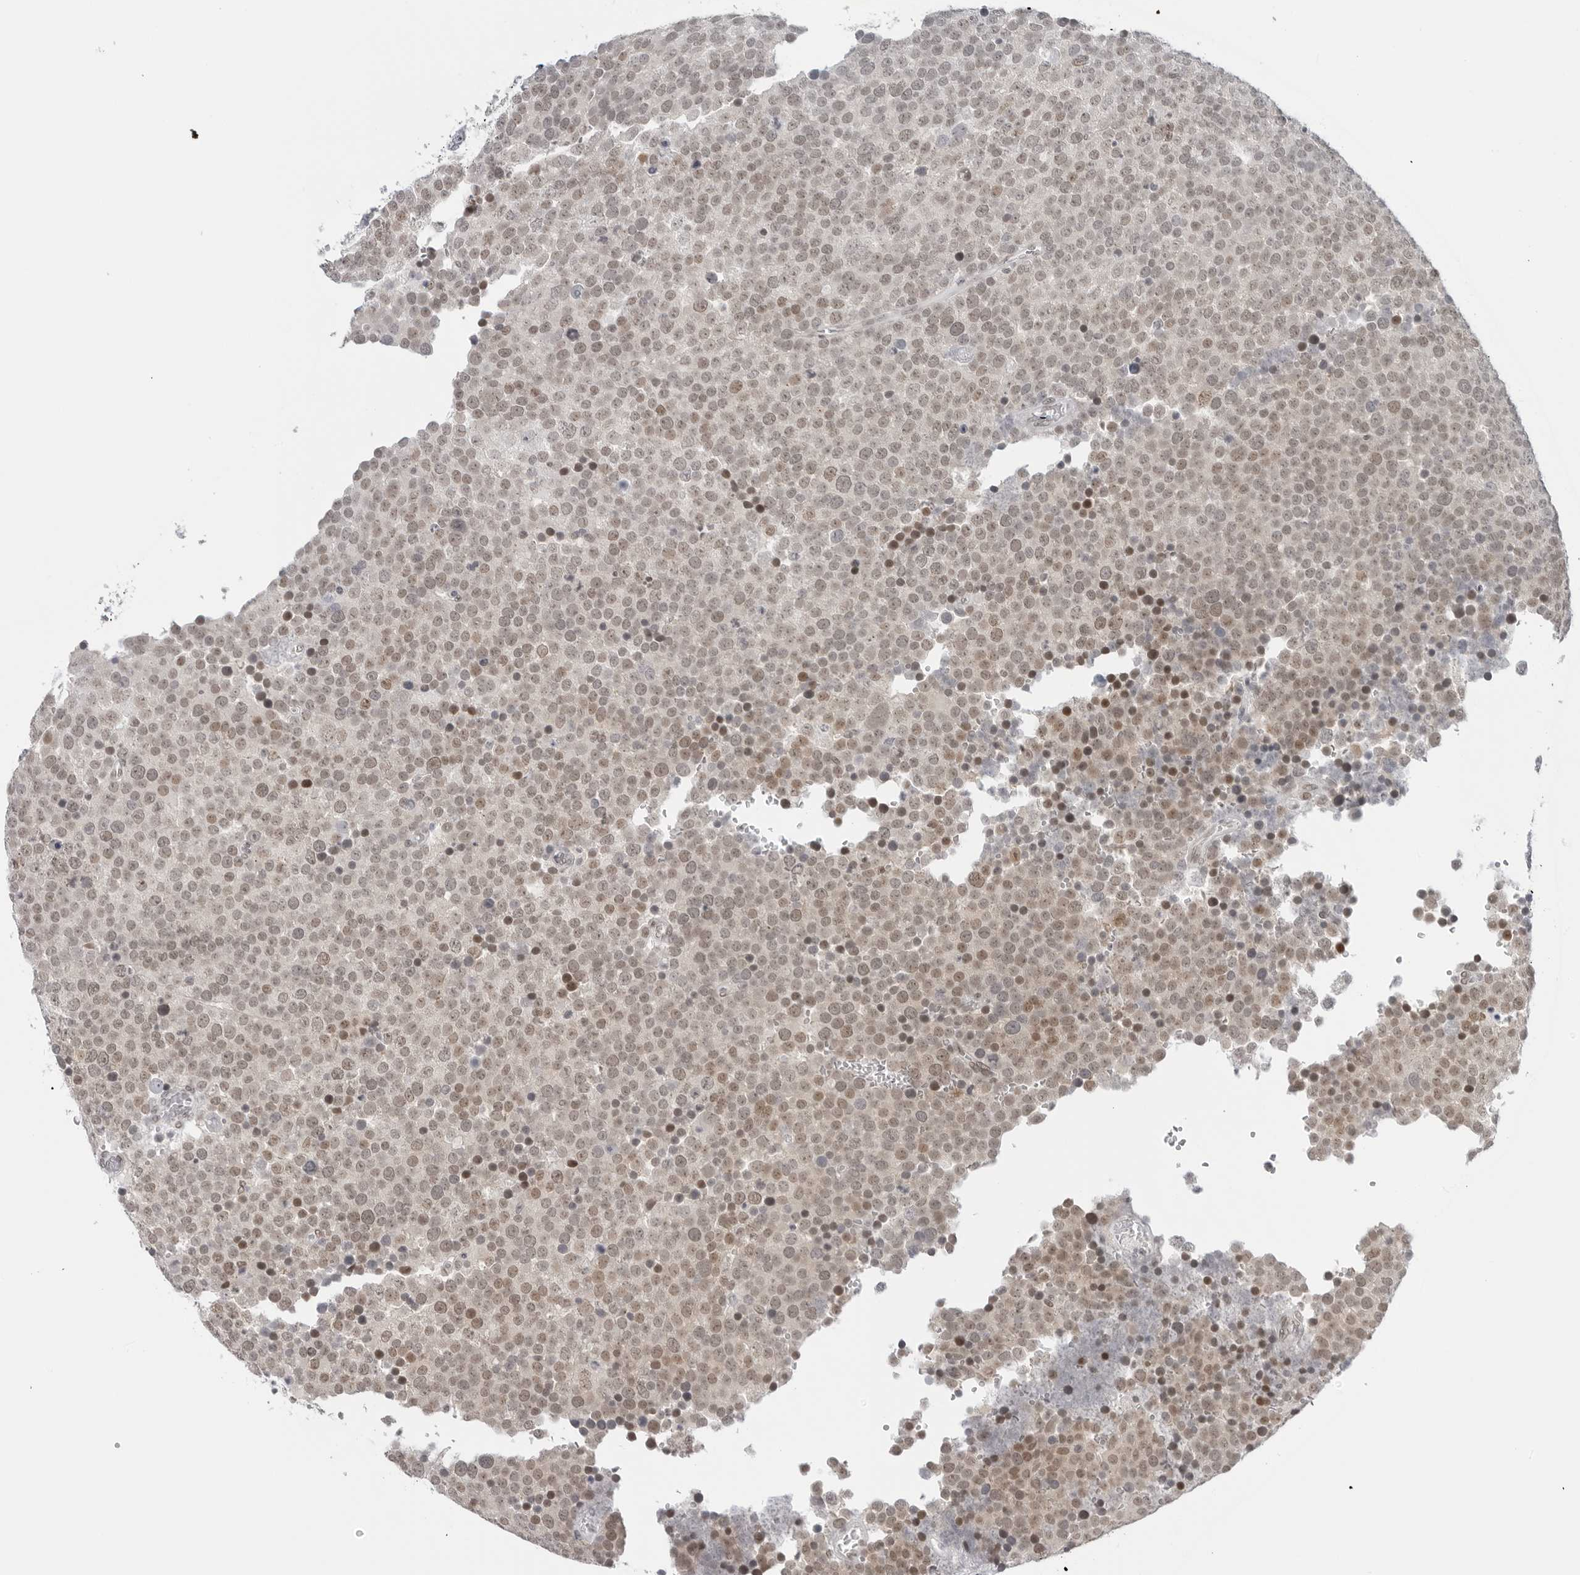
{"staining": {"intensity": "weak", "quantity": ">75%", "location": "nuclear"}, "tissue": "testis cancer", "cell_type": "Tumor cells", "image_type": "cancer", "snomed": [{"axis": "morphology", "description": "Seminoma, NOS"}, {"axis": "topography", "description": "Testis"}], "caption": "Seminoma (testis) stained with DAB IHC exhibits low levels of weak nuclear positivity in about >75% of tumor cells. Nuclei are stained in blue.", "gene": "FOXK2", "patient": {"sex": "male", "age": 71}}